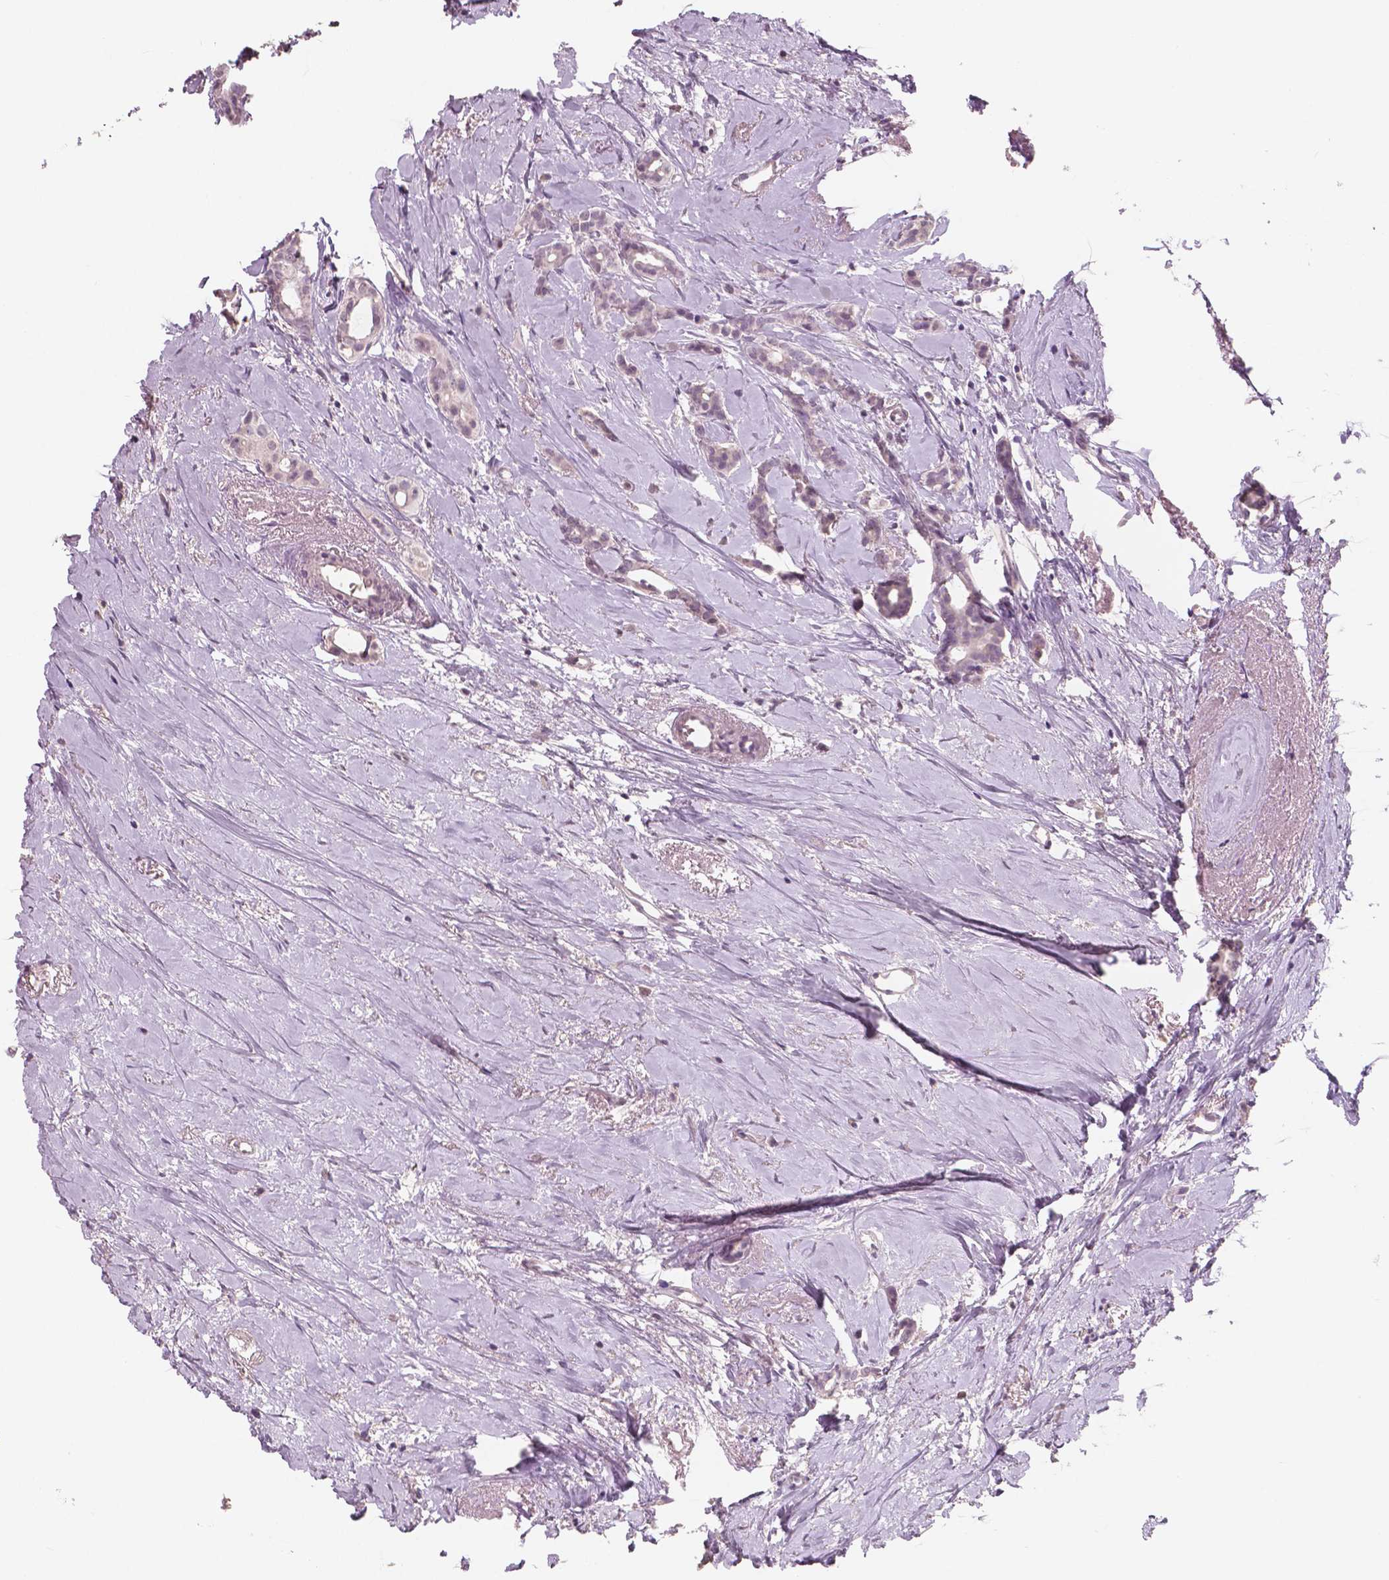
{"staining": {"intensity": "negative", "quantity": "none", "location": "none"}, "tissue": "breast cancer", "cell_type": "Tumor cells", "image_type": "cancer", "snomed": [{"axis": "morphology", "description": "Duct carcinoma"}, {"axis": "topography", "description": "Breast"}], "caption": "DAB immunohistochemical staining of intraductal carcinoma (breast) displays no significant positivity in tumor cells.", "gene": "NECAB1", "patient": {"sex": "female", "age": 40}}